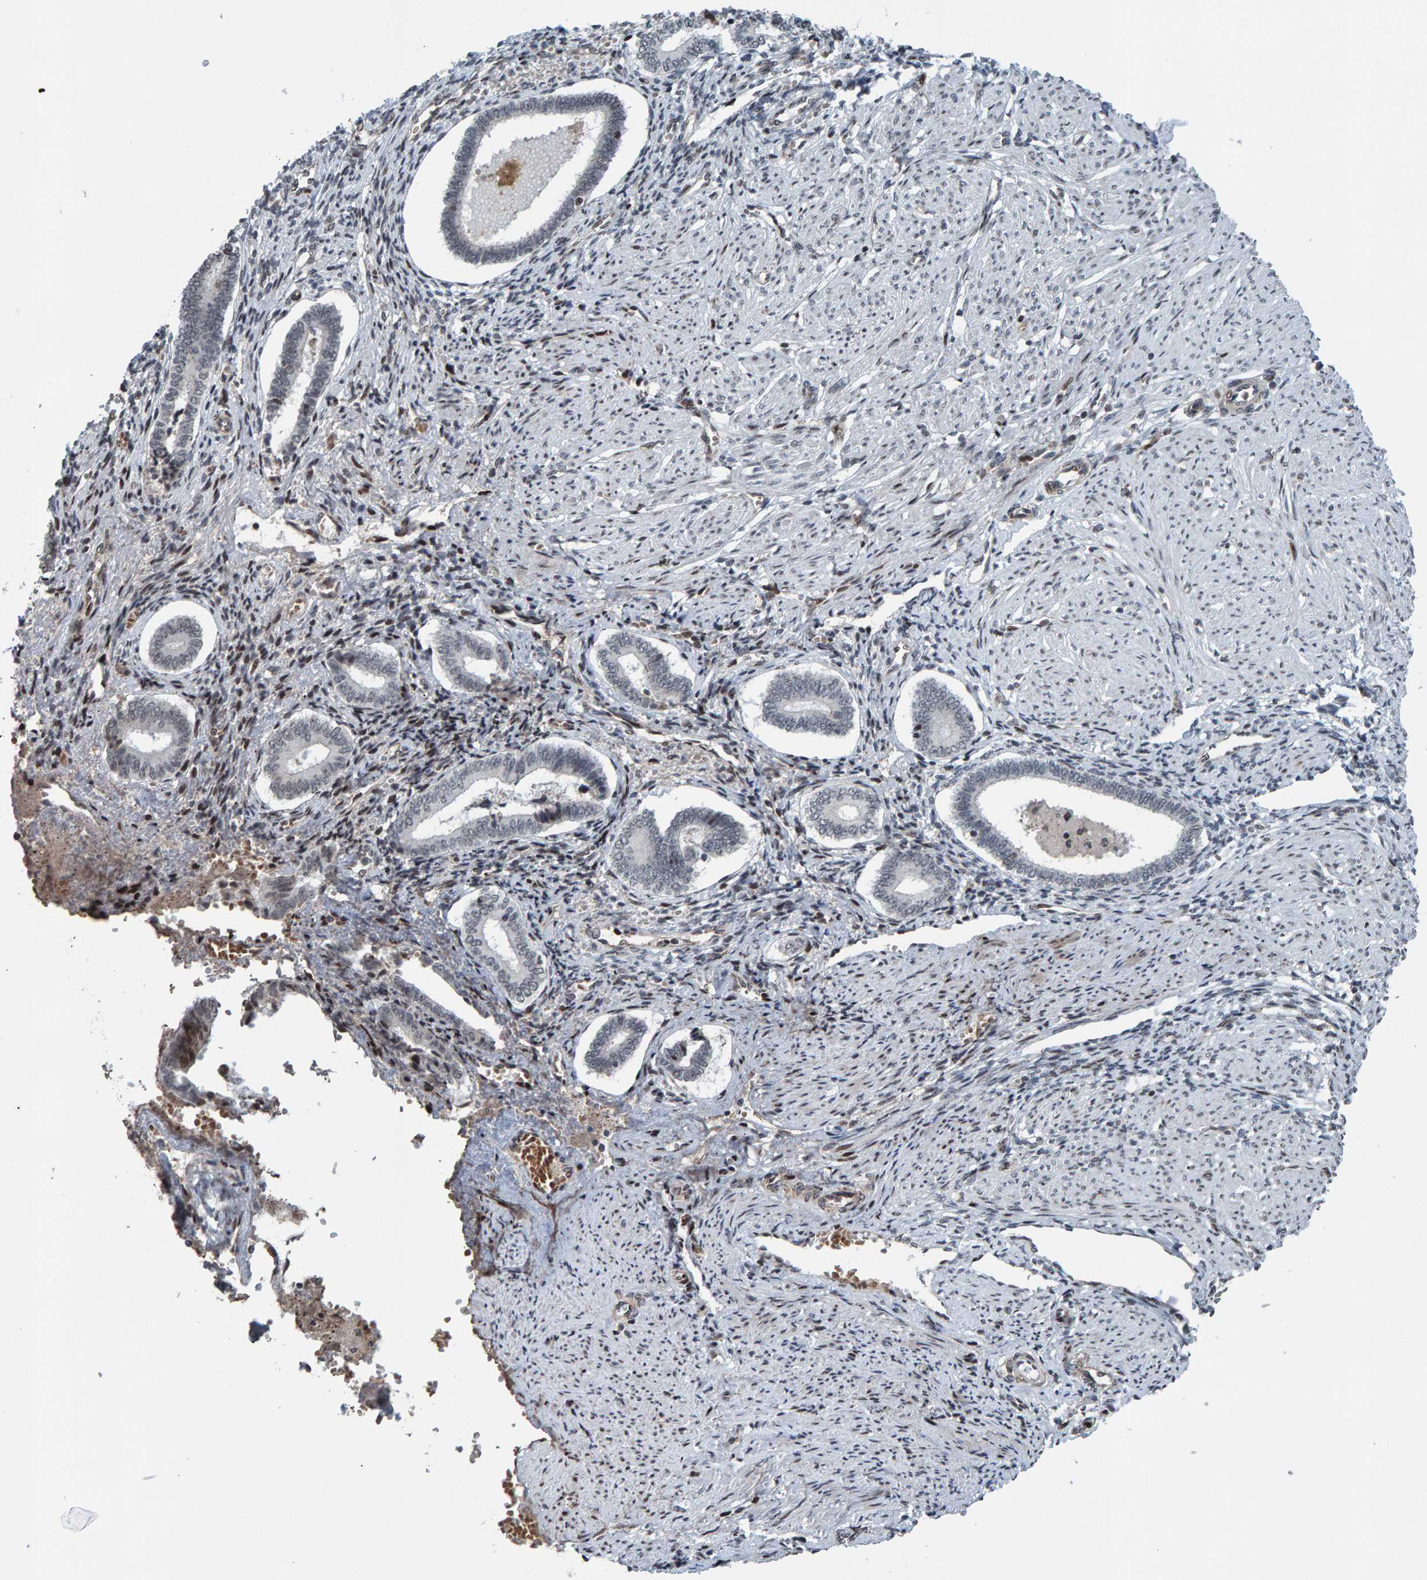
{"staining": {"intensity": "weak", "quantity": "25%-75%", "location": "cytoplasmic/membranous,nuclear"}, "tissue": "endometrium", "cell_type": "Cells in endometrial stroma", "image_type": "normal", "snomed": [{"axis": "morphology", "description": "Normal tissue, NOS"}, {"axis": "topography", "description": "Endometrium"}], "caption": "Unremarkable endometrium exhibits weak cytoplasmic/membranous,nuclear staining in approximately 25%-75% of cells in endometrial stroma, visualized by immunohistochemistry.", "gene": "ZNF366", "patient": {"sex": "female", "age": 42}}